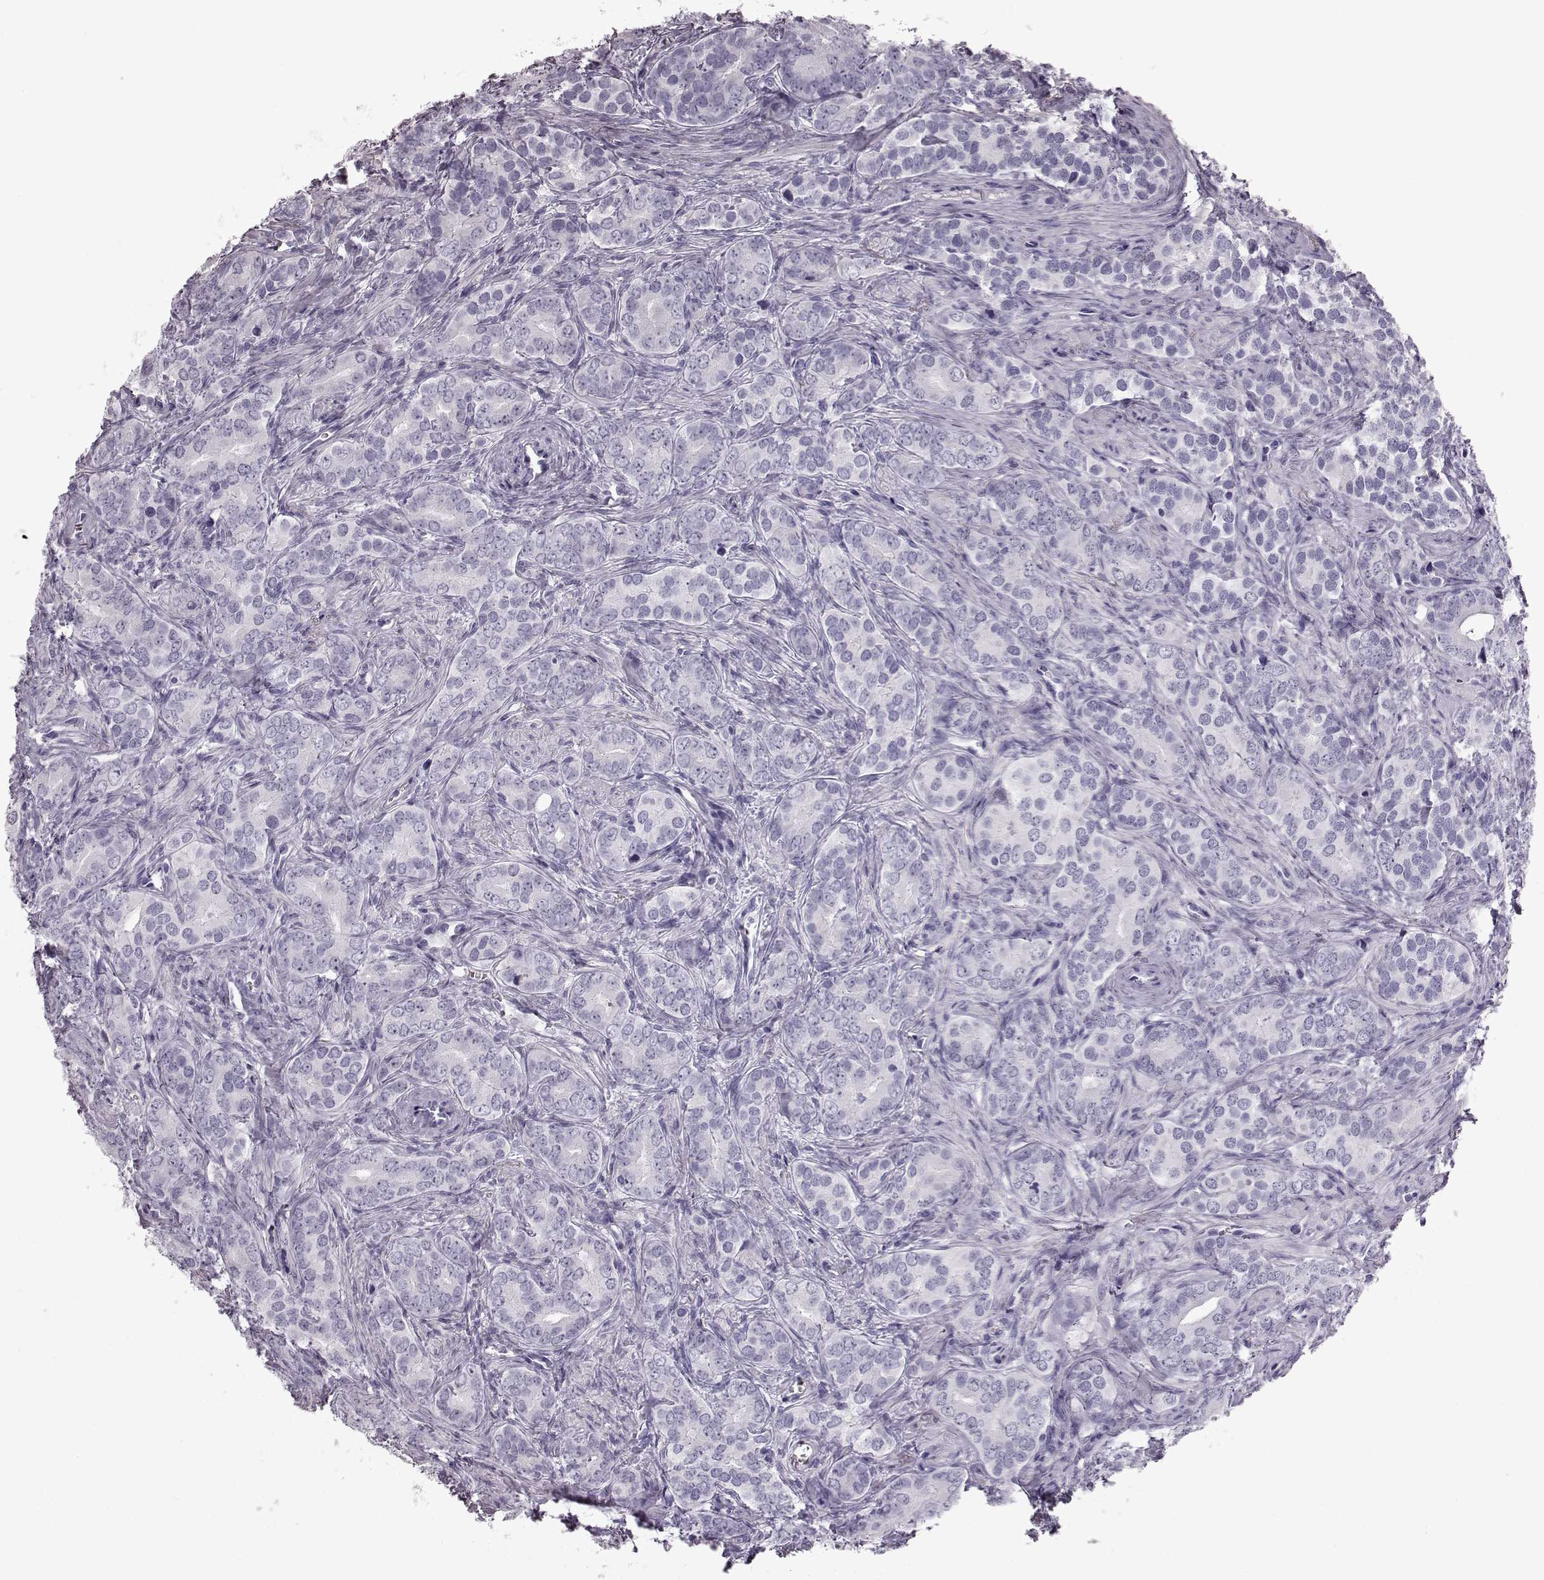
{"staining": {"intensity": "negative", "quantity": "none", "location": "none"}, "tissue": "prostate cancer", "cell_type": "Tumor cells", "image_type": "cancer", "snomed": [{"axis": "morphology", "description": "Adenocarcinoma, High grade"}, {"axis": "topography", "description": "Prostate"}], "caption": "Immunohistochemical staining of high-grade adenocarcinoma (prostate) displays no significant positivity in tumor cells.", "gene": "TCHHL1", "patient": {"sex": "male", "age": 84}}